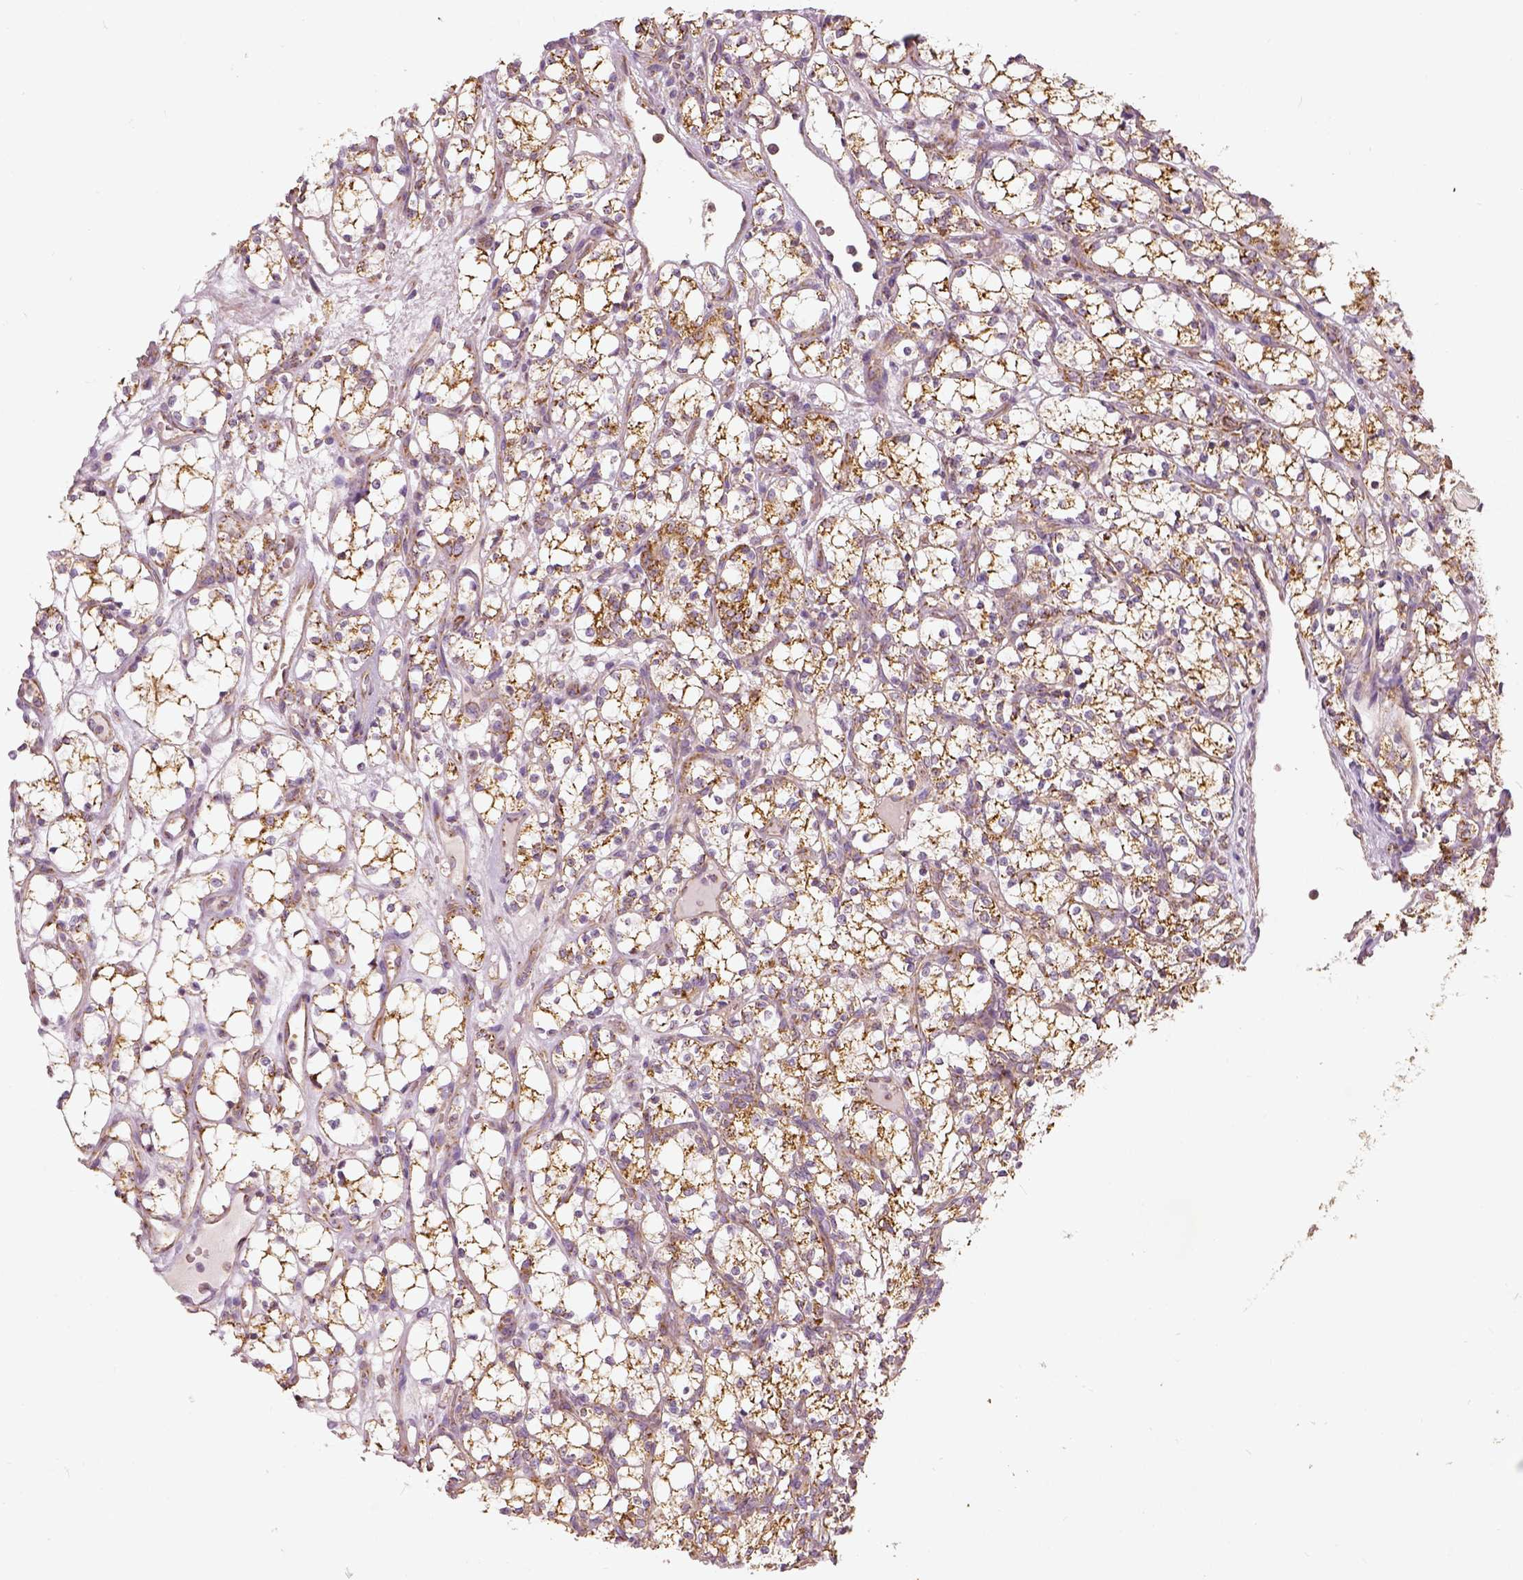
{"staining": {"intensity": "strong", "quantity": ">75%", "location": "cytoplasmic/membranous"}, "tissue": "renal cancer", "cell_type": "Tumor cells", "image_type": "cancer", "snomed": [{"axis": "morphology", "description": "Adenocarcinoma, NOS"}, {"axis": "topography", "description": "Kidney"}], "caption": "Human renal adenocarcinoma stained for a protein (brown) exhibits strong cytoplasmic/membranous positive expression in approximately >75% of tumor cells.", "gene": "PGAM5", "patient": {"sex": "female", "age": 69}}